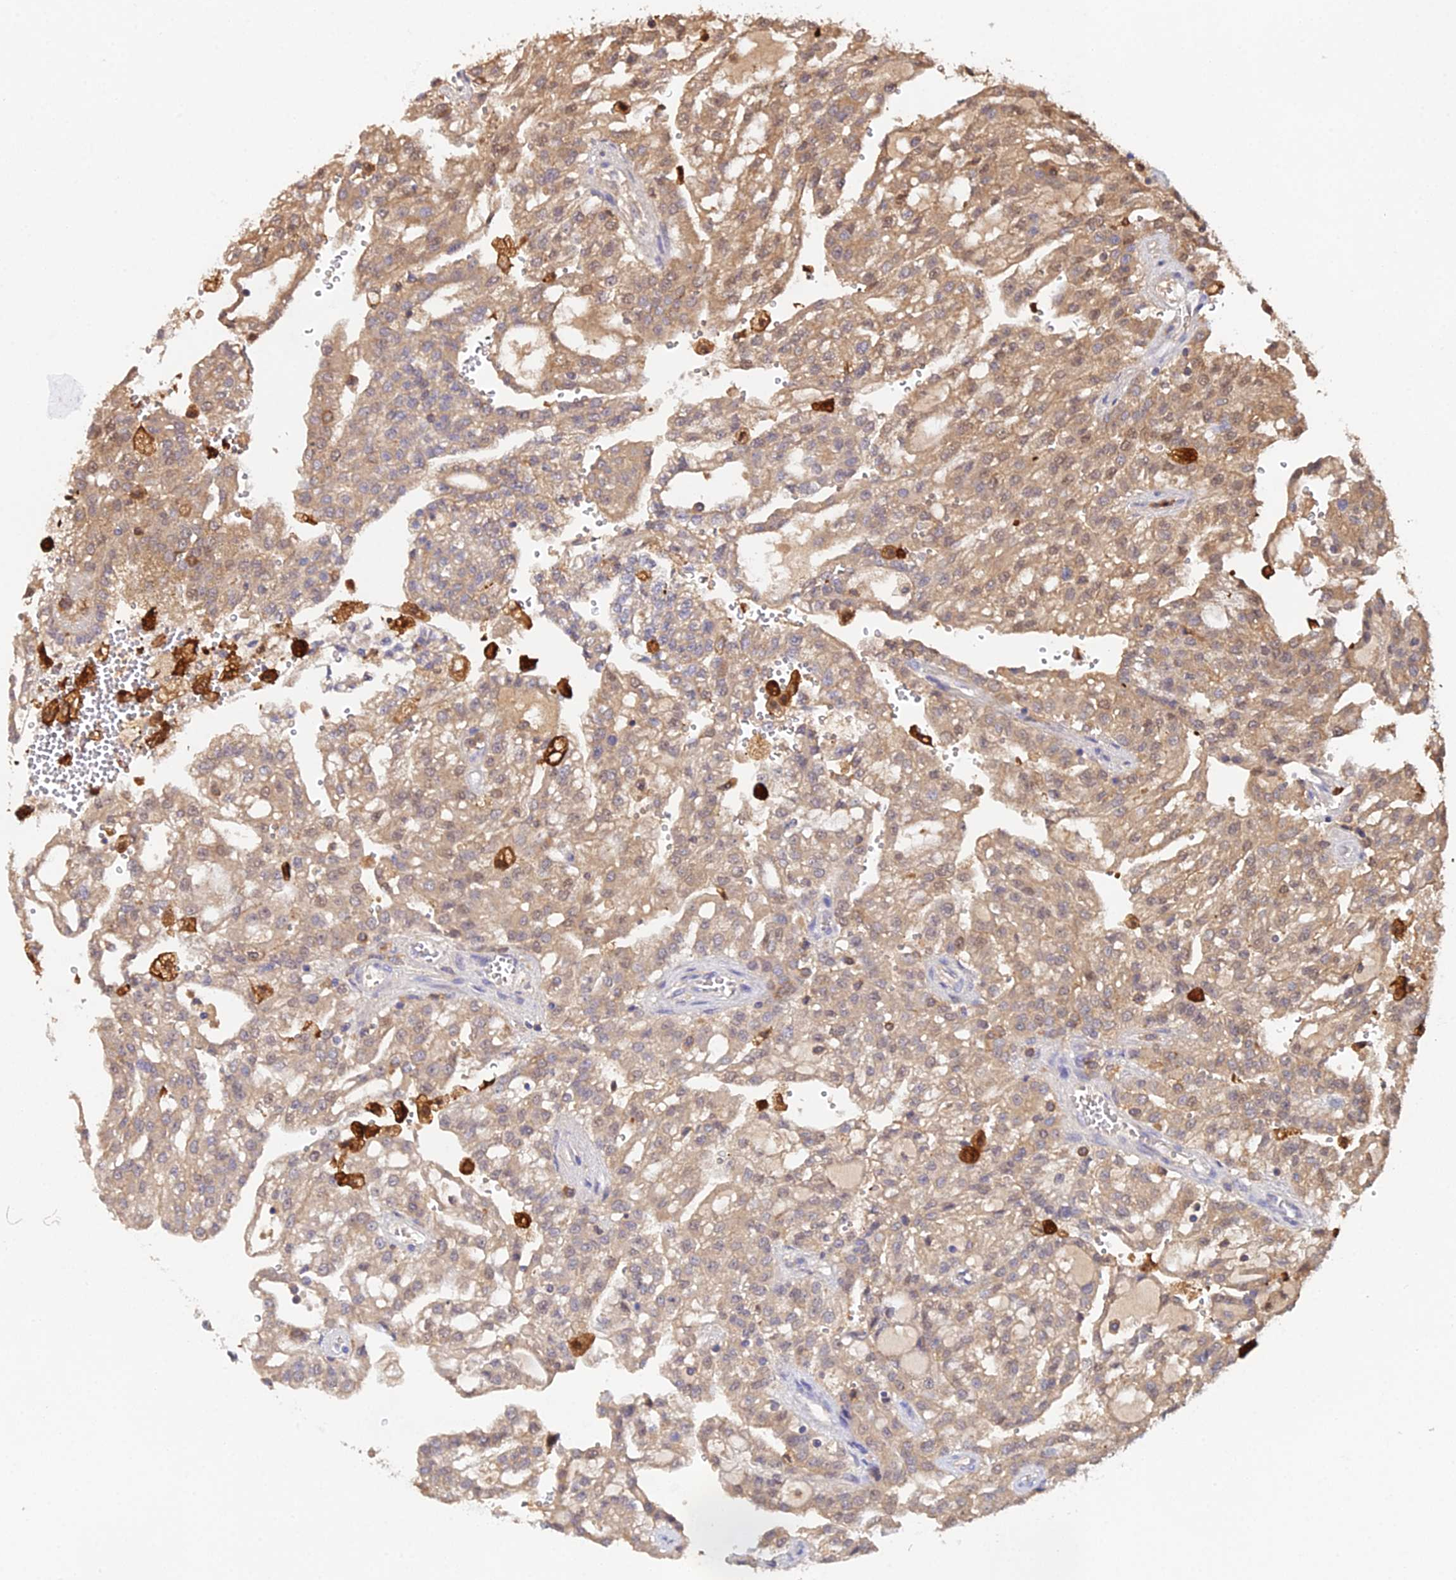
{"staining": {"intensity": "moderate", "quantity": ">75%", "location": "cytoplasmic/membranous"}, "tissue": "renal cancer", "cell_type": "Tumor cells", "image_type": "cancer", "snomed": [{"axis": "morphology", "description": "Adenocarcinoma, NOS"}, {"axis": "topography", "description": "Kidney"}], "caption": "Renal cancer (adenocarcinoma) was stained to show a protein in brown. There is medium levels of moderate cytoplasmic/membranous positivity in approximately >75% of tumor cells.", "gene": "FBP1", "patient": {"sex": "male", "age": 63}}